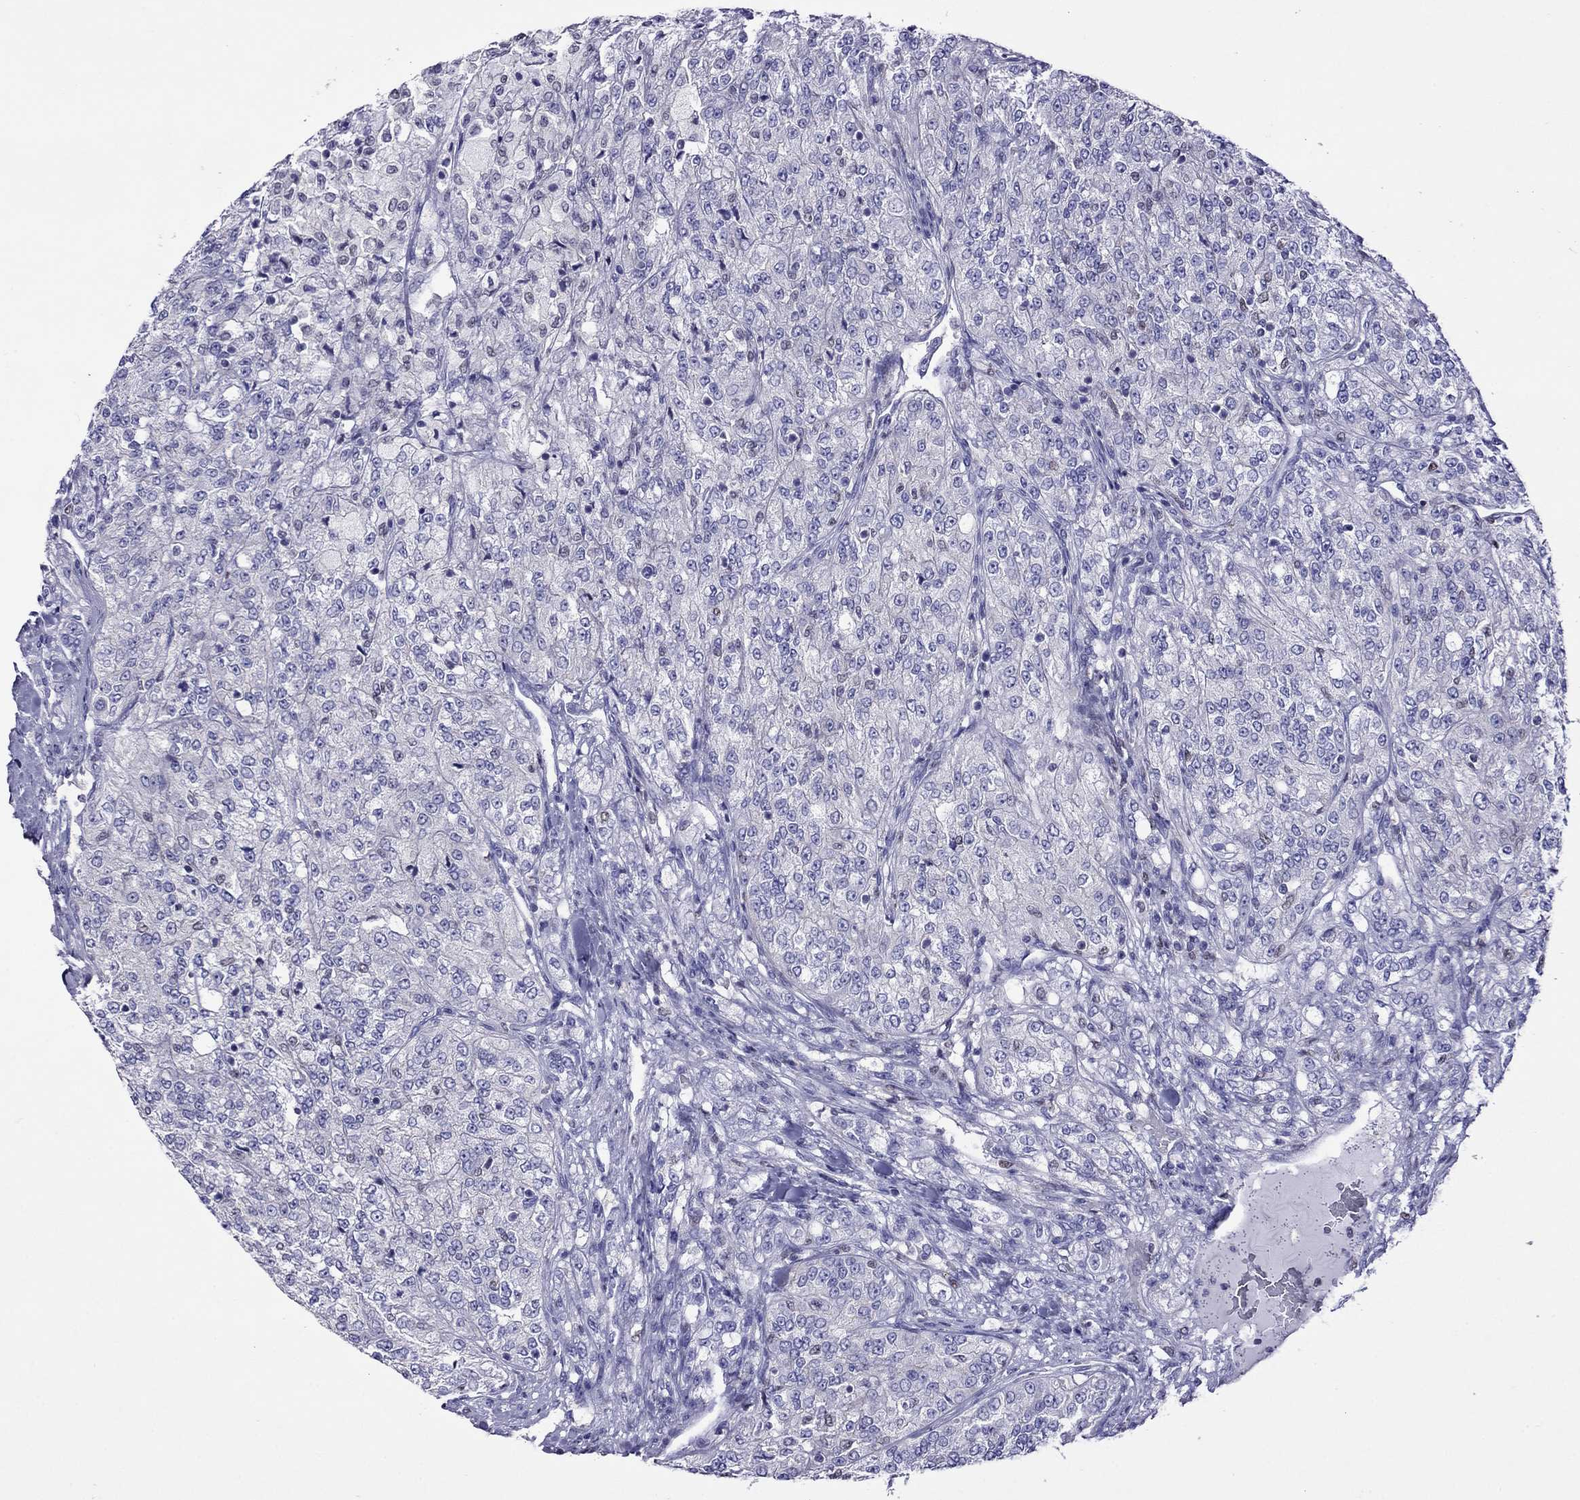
{"staining": {"intensity": "negative", "quantity": "none", "location": "none"}, "tissue": "renal cancer", "cell_type": "Tumor cells", "image_type": "cancer", "snomed": [{"axis": "morphology", "description": "Adenocarcinoma, NOS"}, {"axis": "topography", "description": "Kidney"}], "caption": "The micrograph demonstrates no significant positivity in tumor cells of adenocarcinoma (renal).", "gene": "MPZ", "patient": {"sex": "female", "age": 63}}